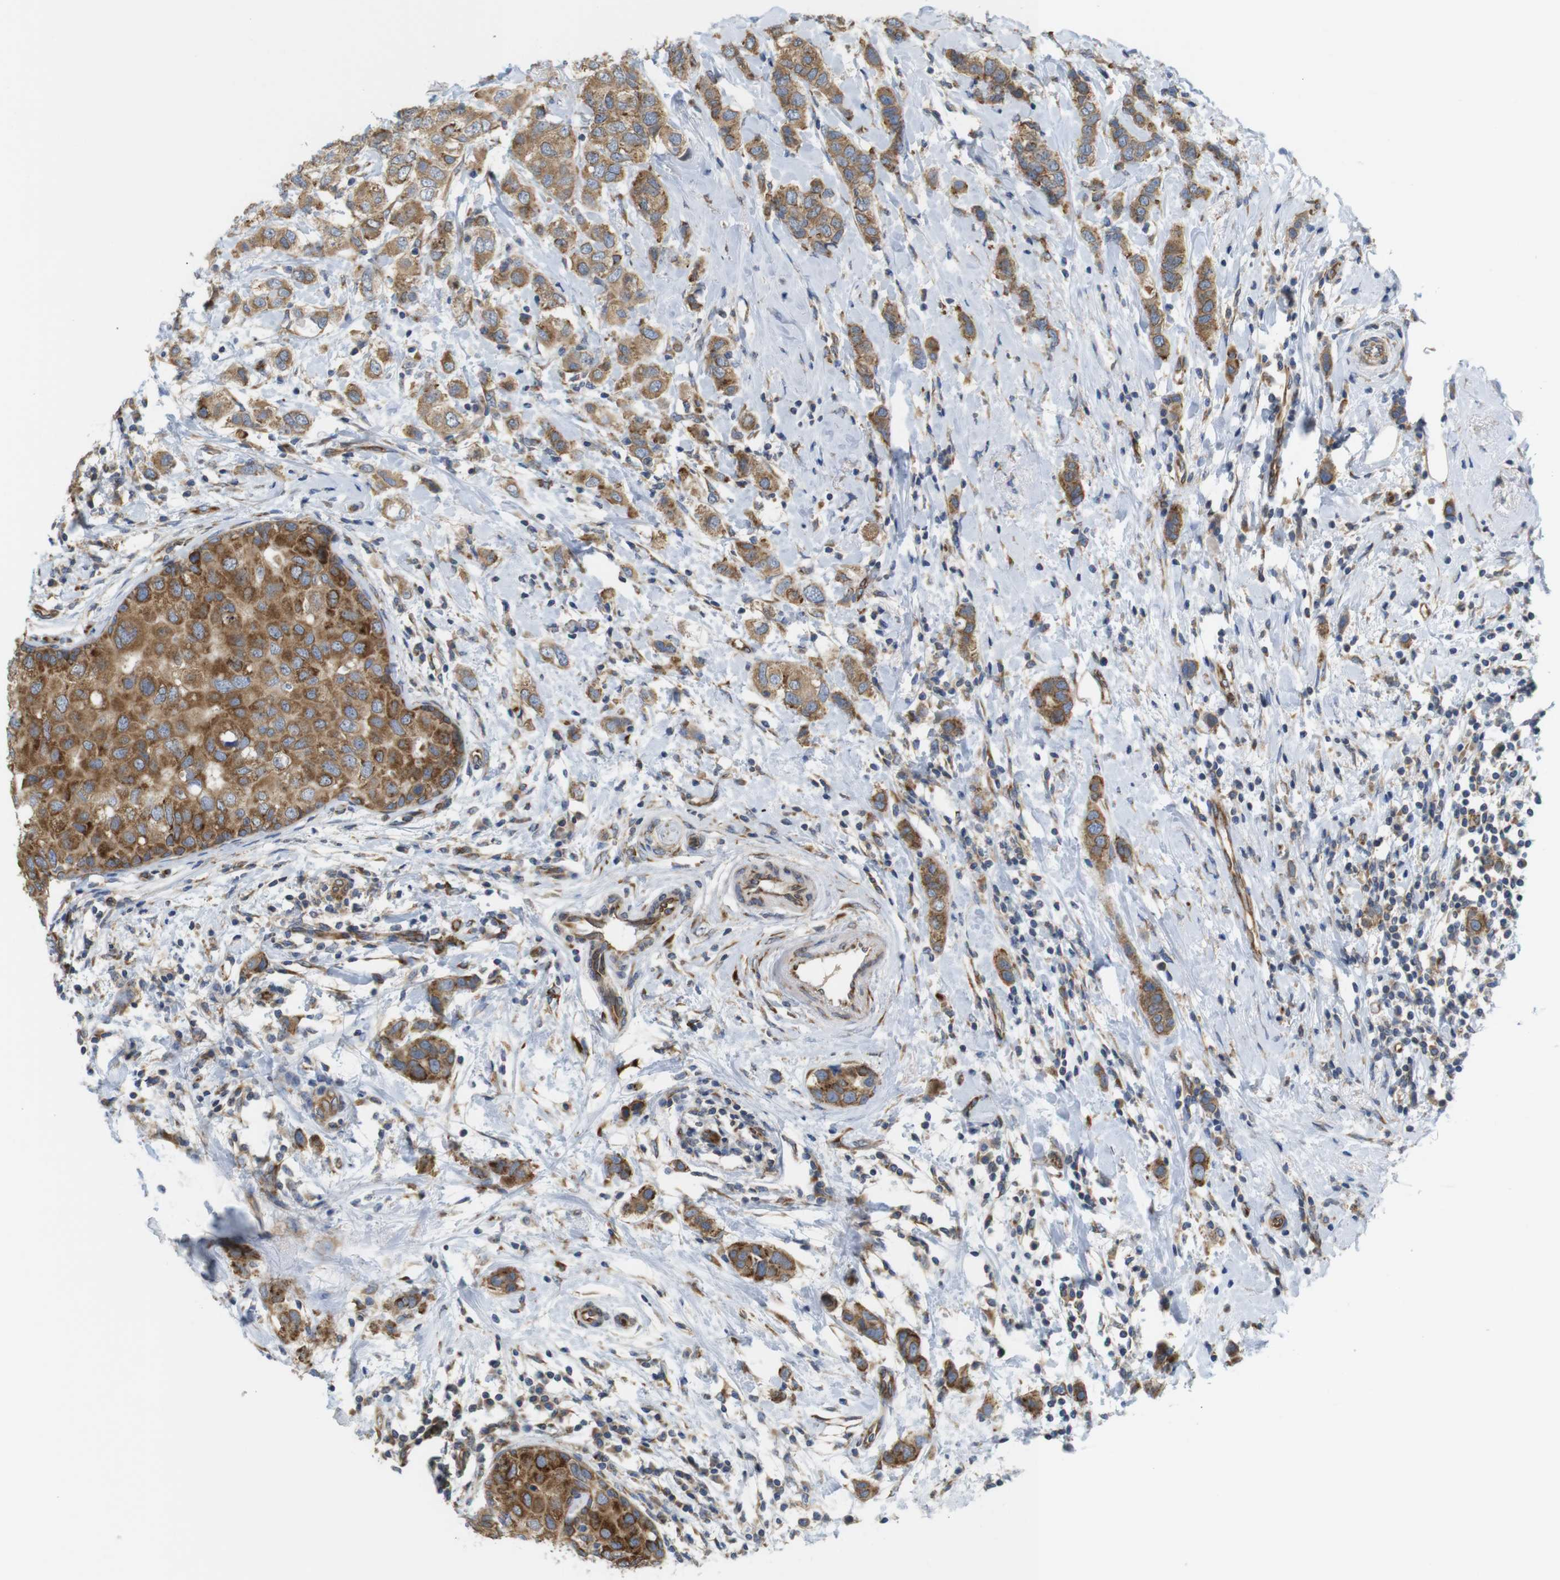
{"staining": {"intensity": "moderate", "quantity": ">75%", "location": "cytoplasmic/membranous"}, "tissue": "breast cancer", "cell_type": "Tumor cells", "image_type": "cancer", "snomed": [{"axis": "morphology", "description": "Duct carcinoma"}, {"axis": "topography", "description": "Breast"}], "caption": "Breast infiltrating ductal carcinoma stained for a protein (brown) demonstrates moderate cytoplasmic/membranous positive expression in about >75% of tumor cells.", "gene": "PCNX2", "patient": {"sex": "female", "age": 50}}